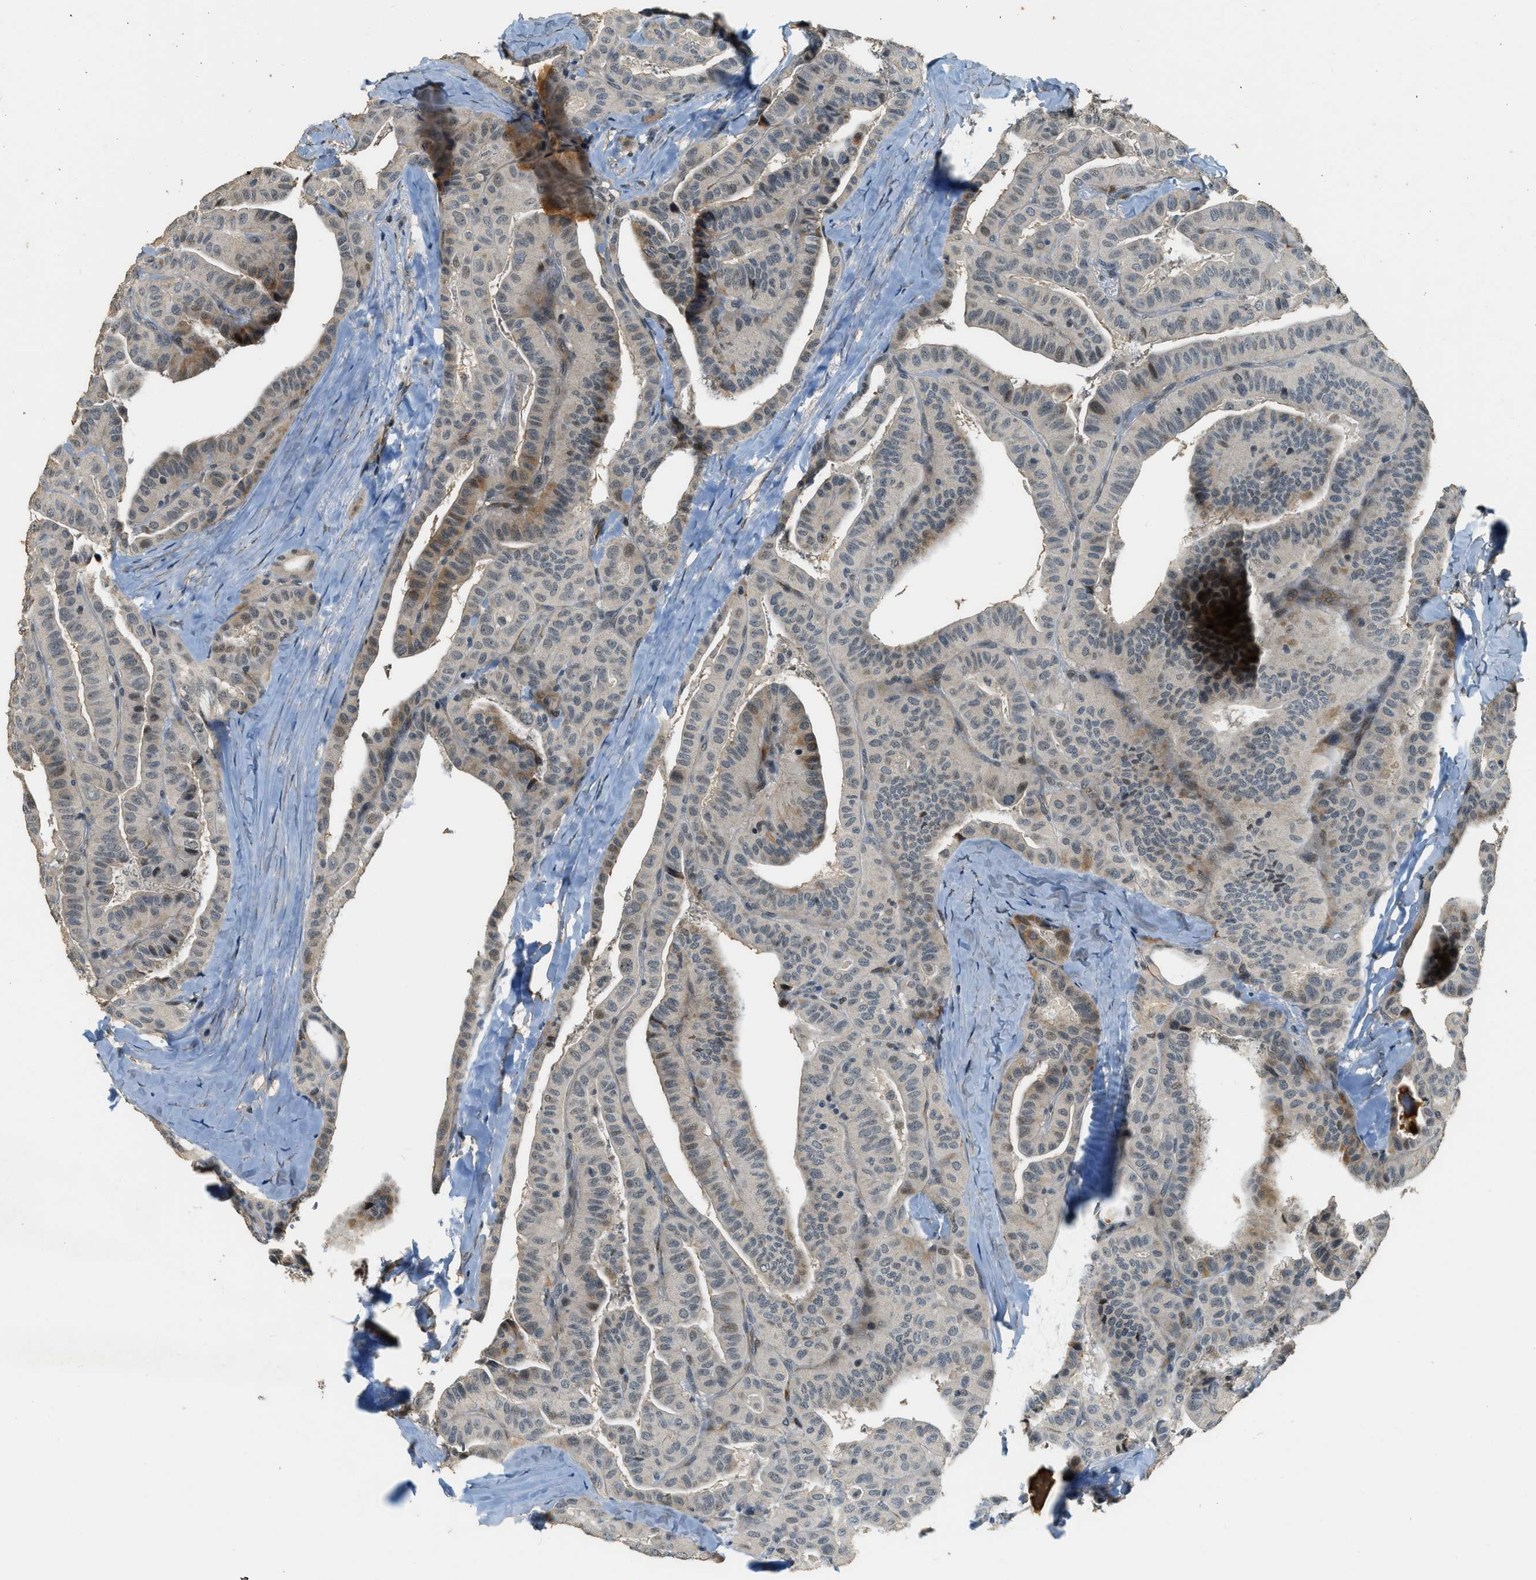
{"staining": {"intensity": "moderate", "quantity": "<25%", "location": "cytoplasmic/membranous,nuclear"}, "tissue": "thyroid cancer", "cell_type": "Tumor cells", "image_type": "cancer", "snomed": [{"axis": "morphology", "description": "Papillary adenocarcinoma, NOS"}, {"axis": "topography", "description": "Thyroid gland"}], "caption": "The photomicrograph reveals a brown stain indicating the presence of a protein in the cytoplasmic/membranous and nuclear of tumor cells in thyroid papillary adenocarcinoma.", "gene": "MED21", "patient": {"sex": "male", "age": 77}}